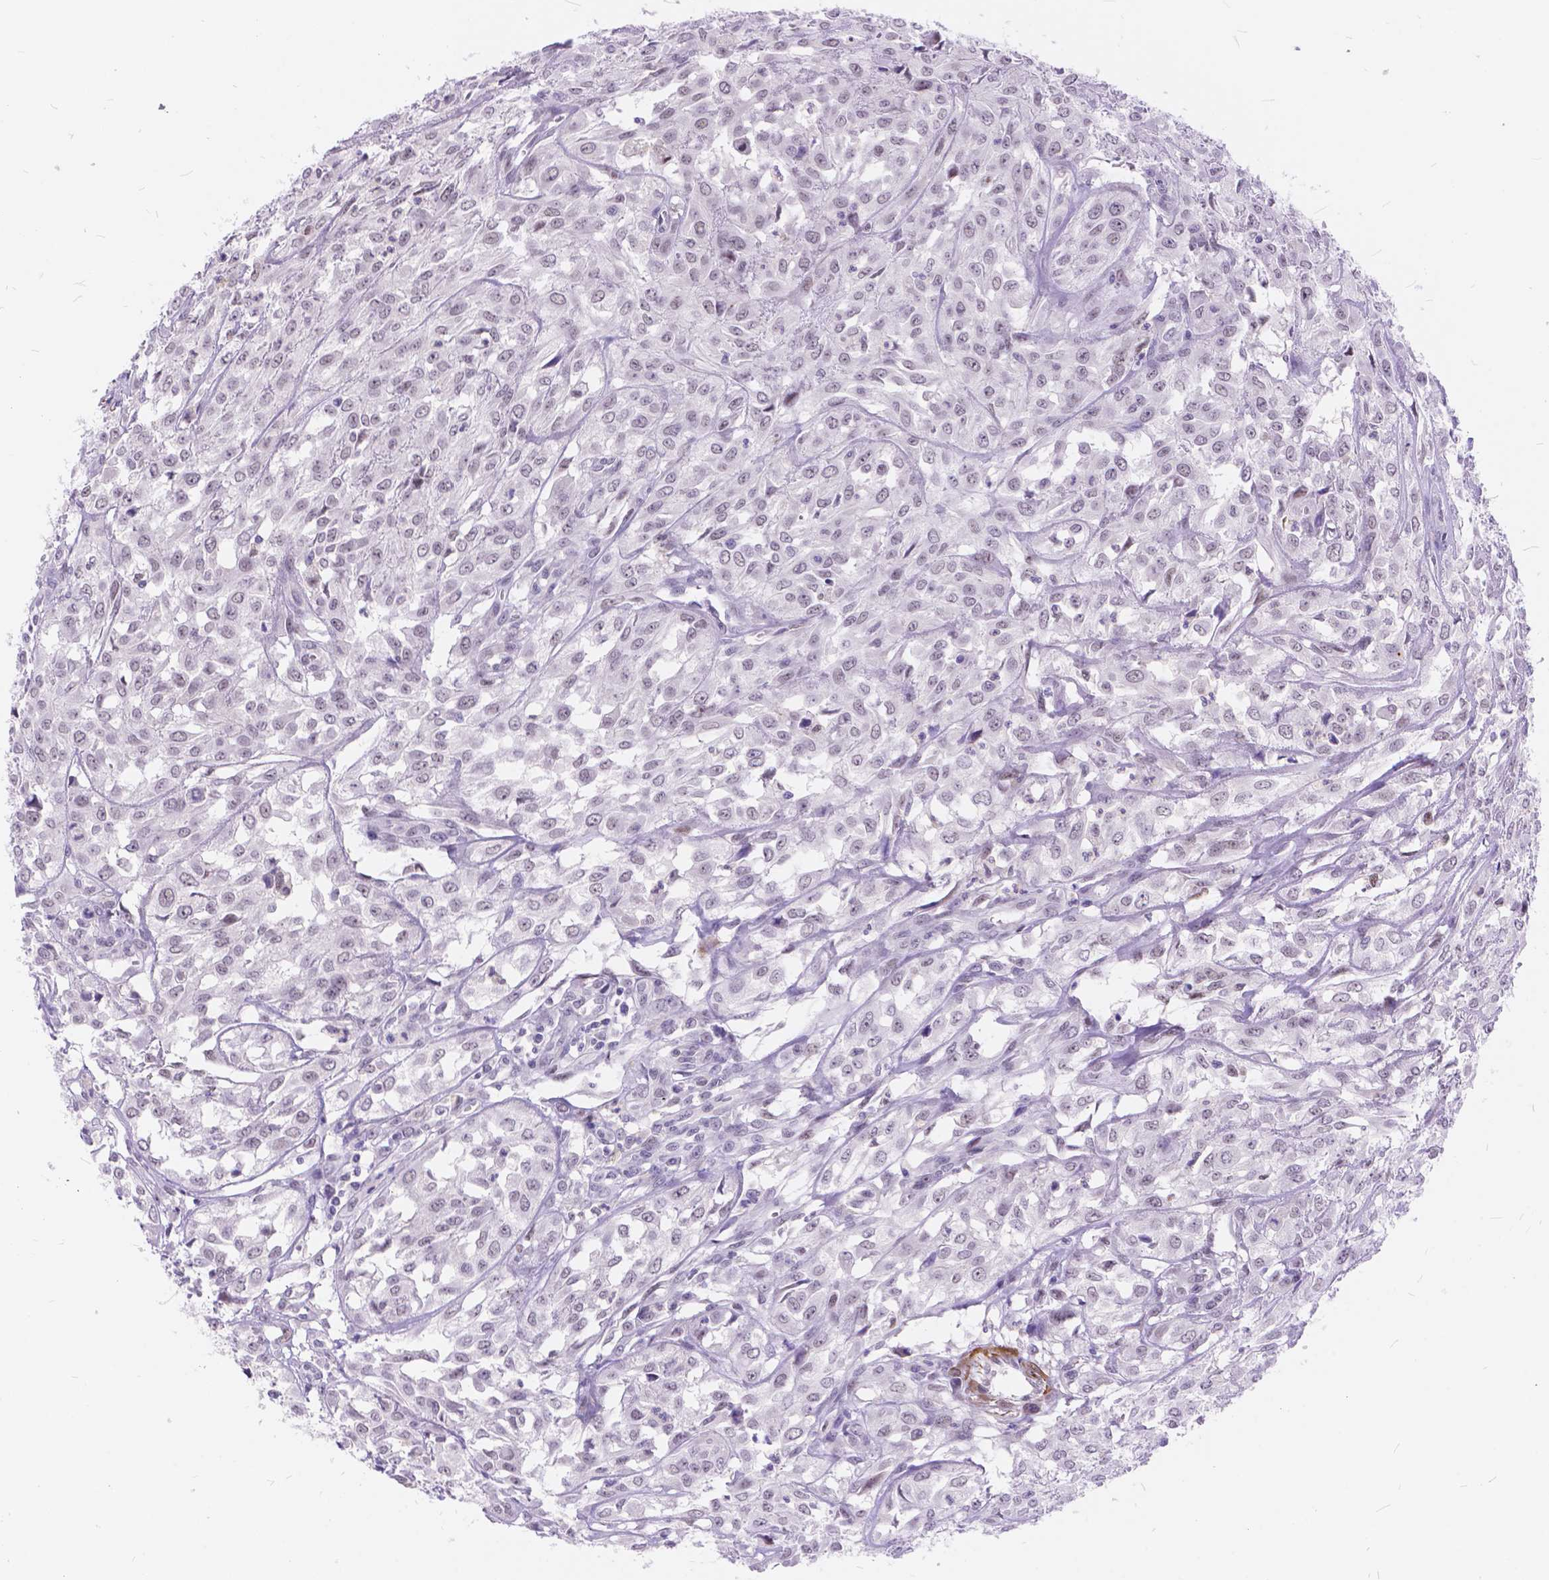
{"staining": {"intensity": "negative", "quantity": "none", "location": "none"}, "tissue": "urothelial cancer", "cell_type": "Tumor cells", "image_type": "cancer", "snomed": [{"axis": "morphology", "description": "Urothelial carcinoma, High grade"}, {"axis": "topography", "description": "Urinary bladder"}], "caption": "Tumor cells are negative for brown protein staining in high-grade urothelial carcinoma.", "gene": "MAN2C1", "patient": {"sex": "male", "age": 67}}